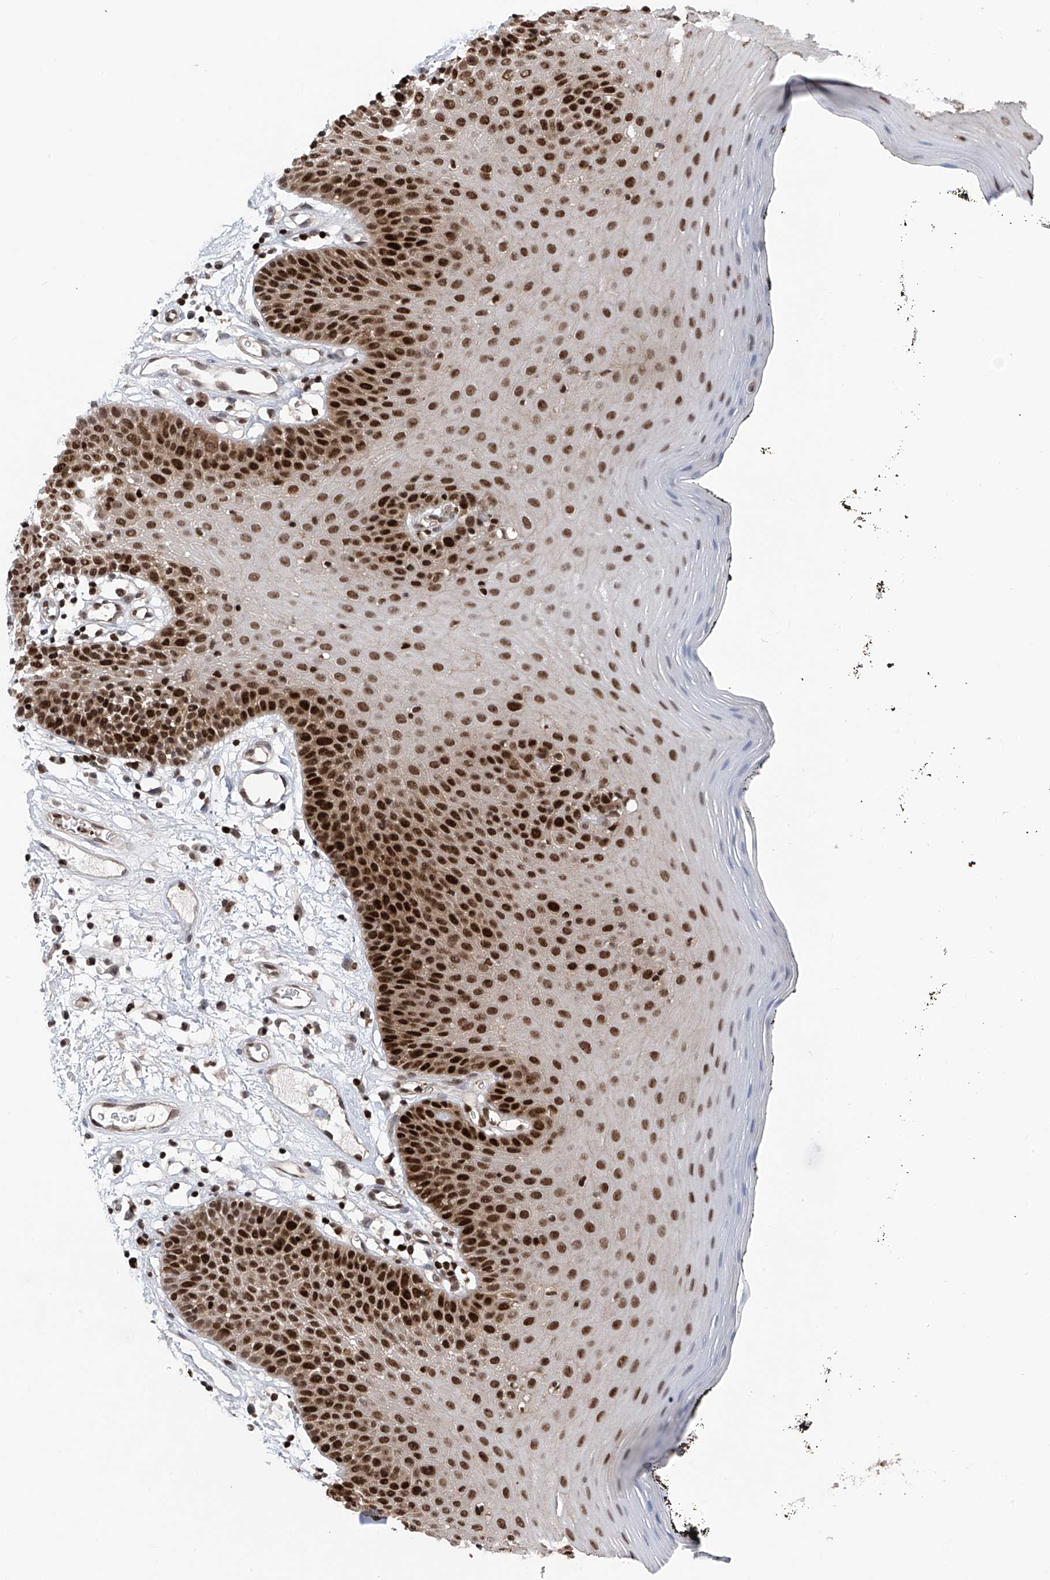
{"staining": {"intensity": "strong", "quantity": "25%-75%", "location": "cytoplasmic/membranous,nuclear"}, "tissue": "oral mucosa", "cell_type": "Squamous epithelial cells", "image_type": "normal", "snomed": [{"axis": "morphology", "description": "Normal tissue, NOS"}, {"axis": "topography", "description": "Oral tissue"}], "caption": "A photomicrograph of oral mucosa stained for a protein demonstrates strong cytoplasmic/membranous,nuclear brown staining in squamous epithelial cells.", "gene": "DNAJC9", "patient": {"sex": "male", "age": 74}}